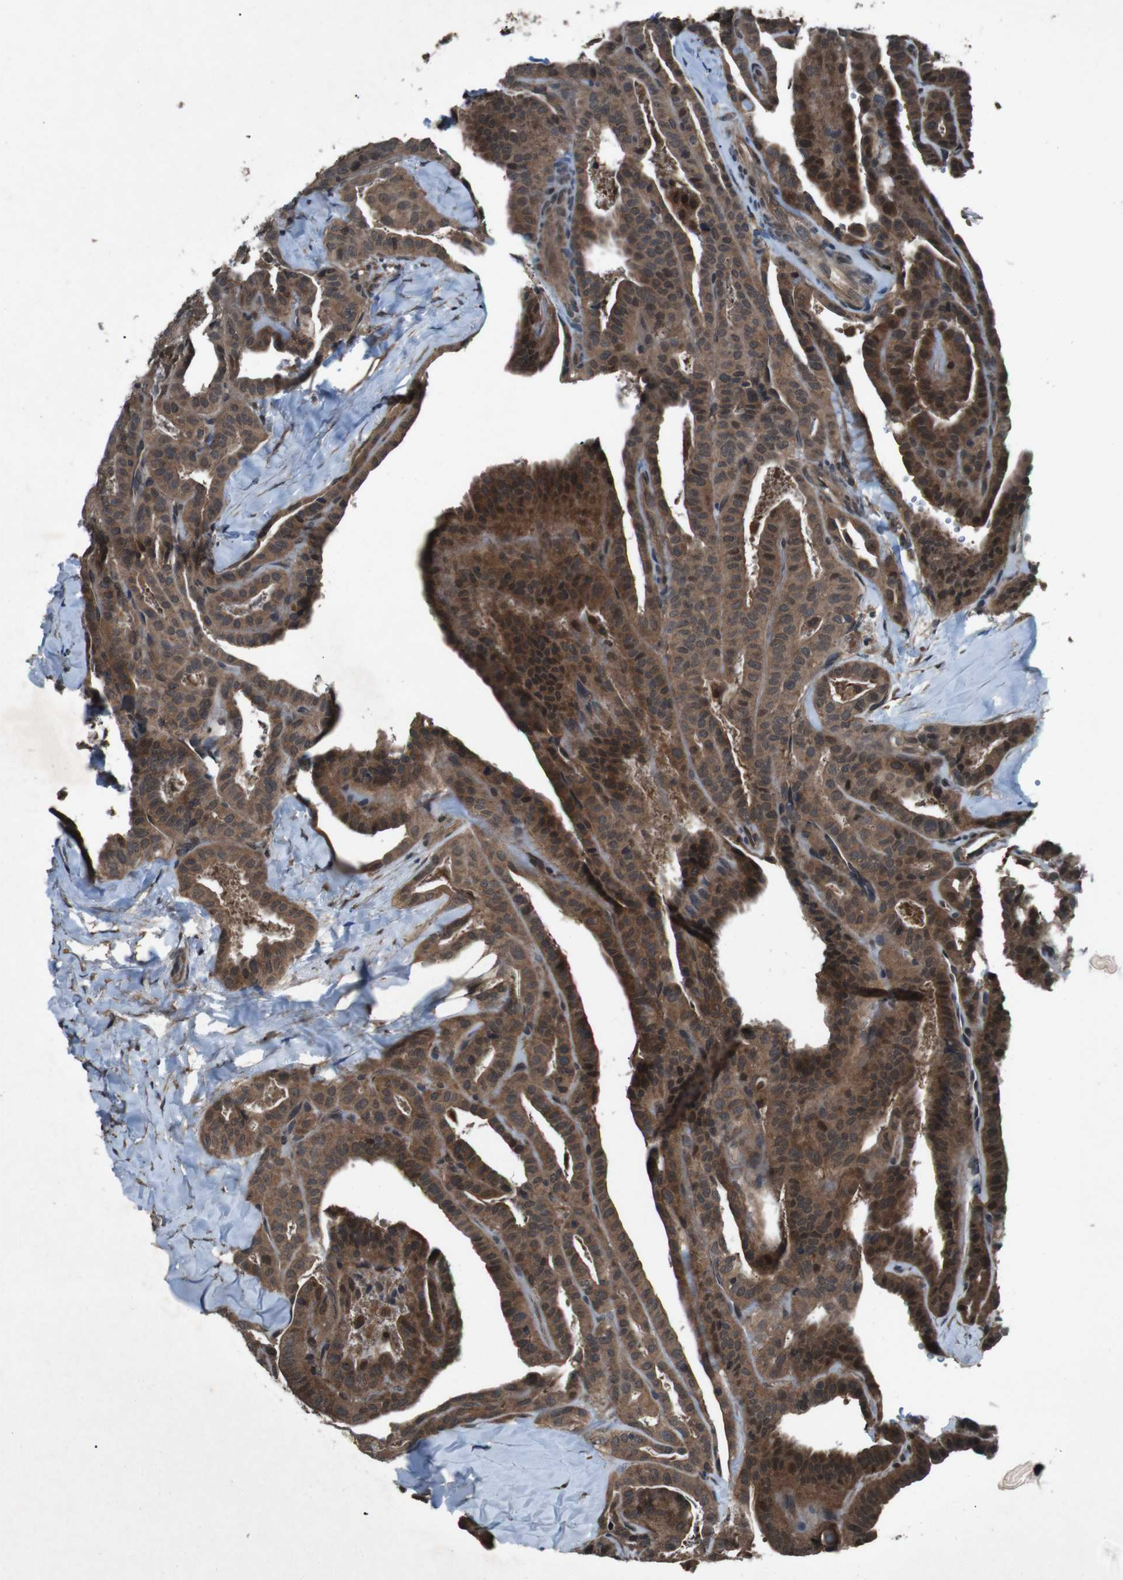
{"staining": {"intensity": "moderate", "quantity": ">75%", "location": "cytoplasmic/membranous"}, "tissue": "thyroid cancer", "cell_type": "Tumor cells", "image_type": "cancer", "snomed": [{"axis": "morphology", "description": "Papillary adenocarcinoma, NOS"}, {"axis": "topography", "description": "Thyroid gland"}], "caption": "There is medium levels of moderate cytoplasmic/membranous staining in tumor cells of thyroid cancer (papillary adenocarcinoma), as demonstrated by immunohistochemical staining (brown color).", "gene": "SOCS1", "patient": {"sex": "male", "age": 77}}